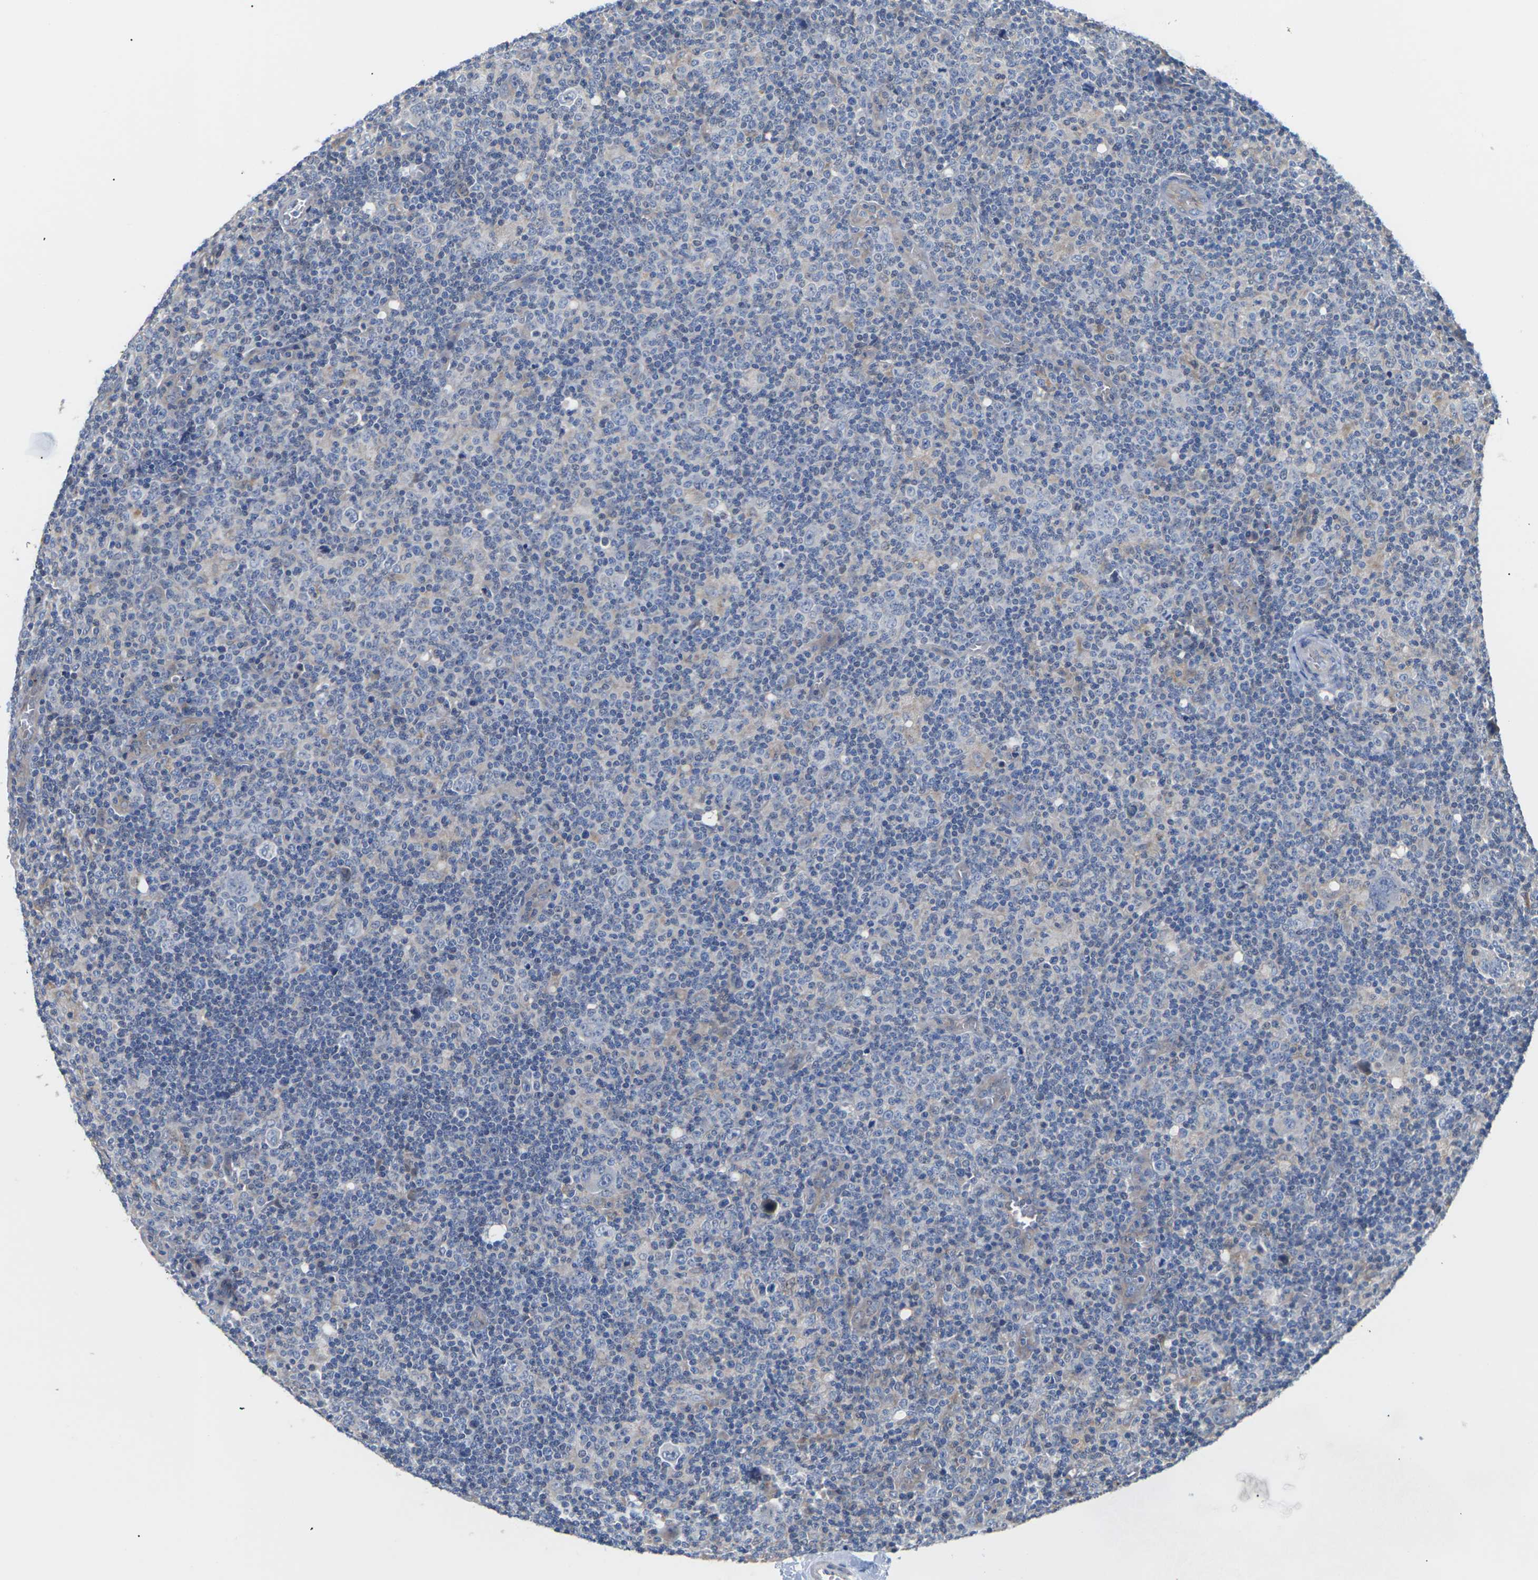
{"staining": {"intensity": "negative", "quantity": "none", "location": "none"}, "tissue": "lymphoma", "cell_type": "Tumor cells", "image_type": "cancer", "snomed": [{"axis": "morphology", "description": "Hodgkin's disease, NOS"}, {"axis": "topography", "description": "Lymph node"}], "caption": "The histopathology image exhibits no significant staining in tumor cells of lymphoma.", "gene": "TMCO4", "patient": {"sex": "female", "age": 57}}